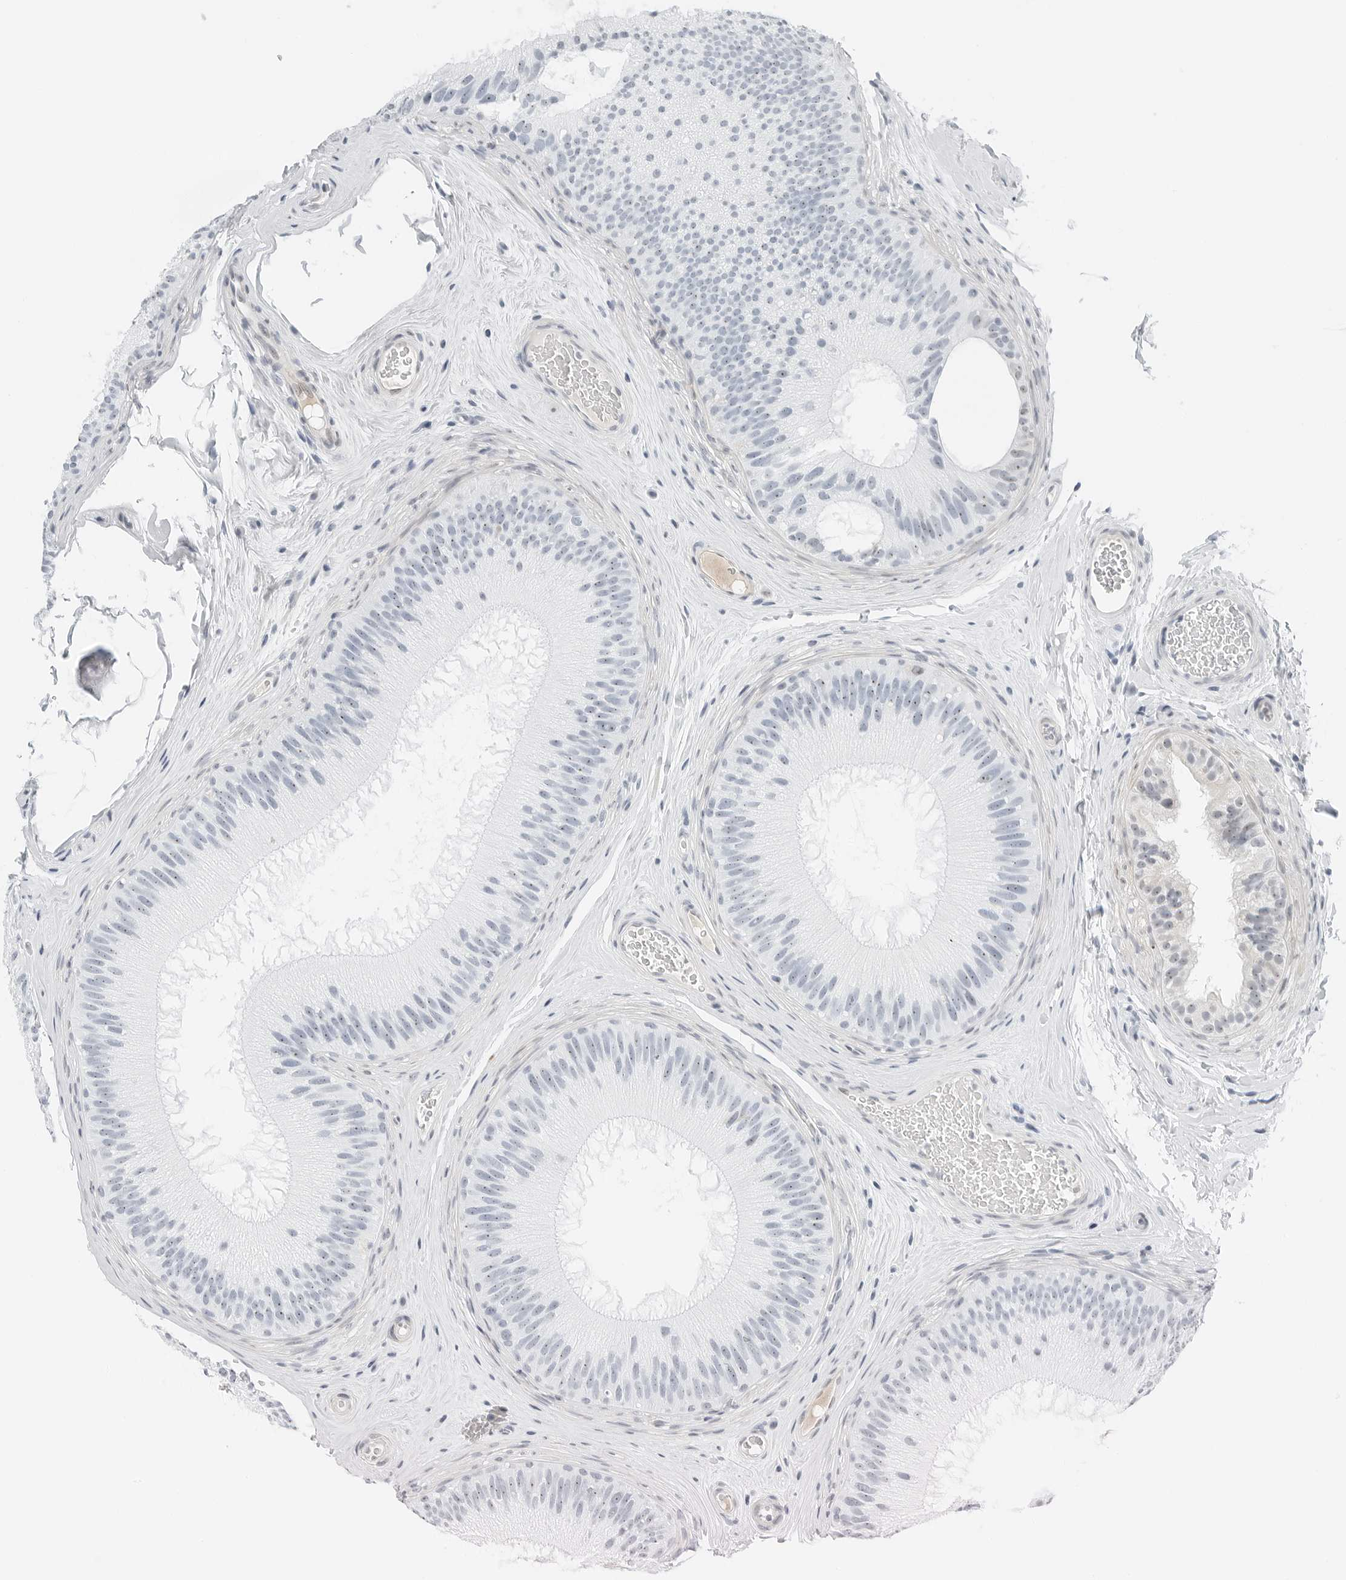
{"staining": {"intensity": "negative", "quantity": "none", "location": "none"}, "tissue": "epididymis", "cell_type": "Glandular cells", "image_type": "normal", "snomed": [{"axis": "morphology", "description": "Normal tissue, NOS"}, {"axis": "topography", "description": "Epididymis"}], "caption": "Immunohistochemistry micrograph of benign epididymis: human epididymis stained with DAB (3,3'-diaminobenzidine) shows no significant protein positivity in glandular cells. Brightfield microscopy of immunohistochemistry stained with DAB (3,3'-diaminobenzidine) (brown) and hematoxylin (blue), captured at high magnification.", "gene": "NTMT2", "patient": {"sex": "male", "age": 45}}